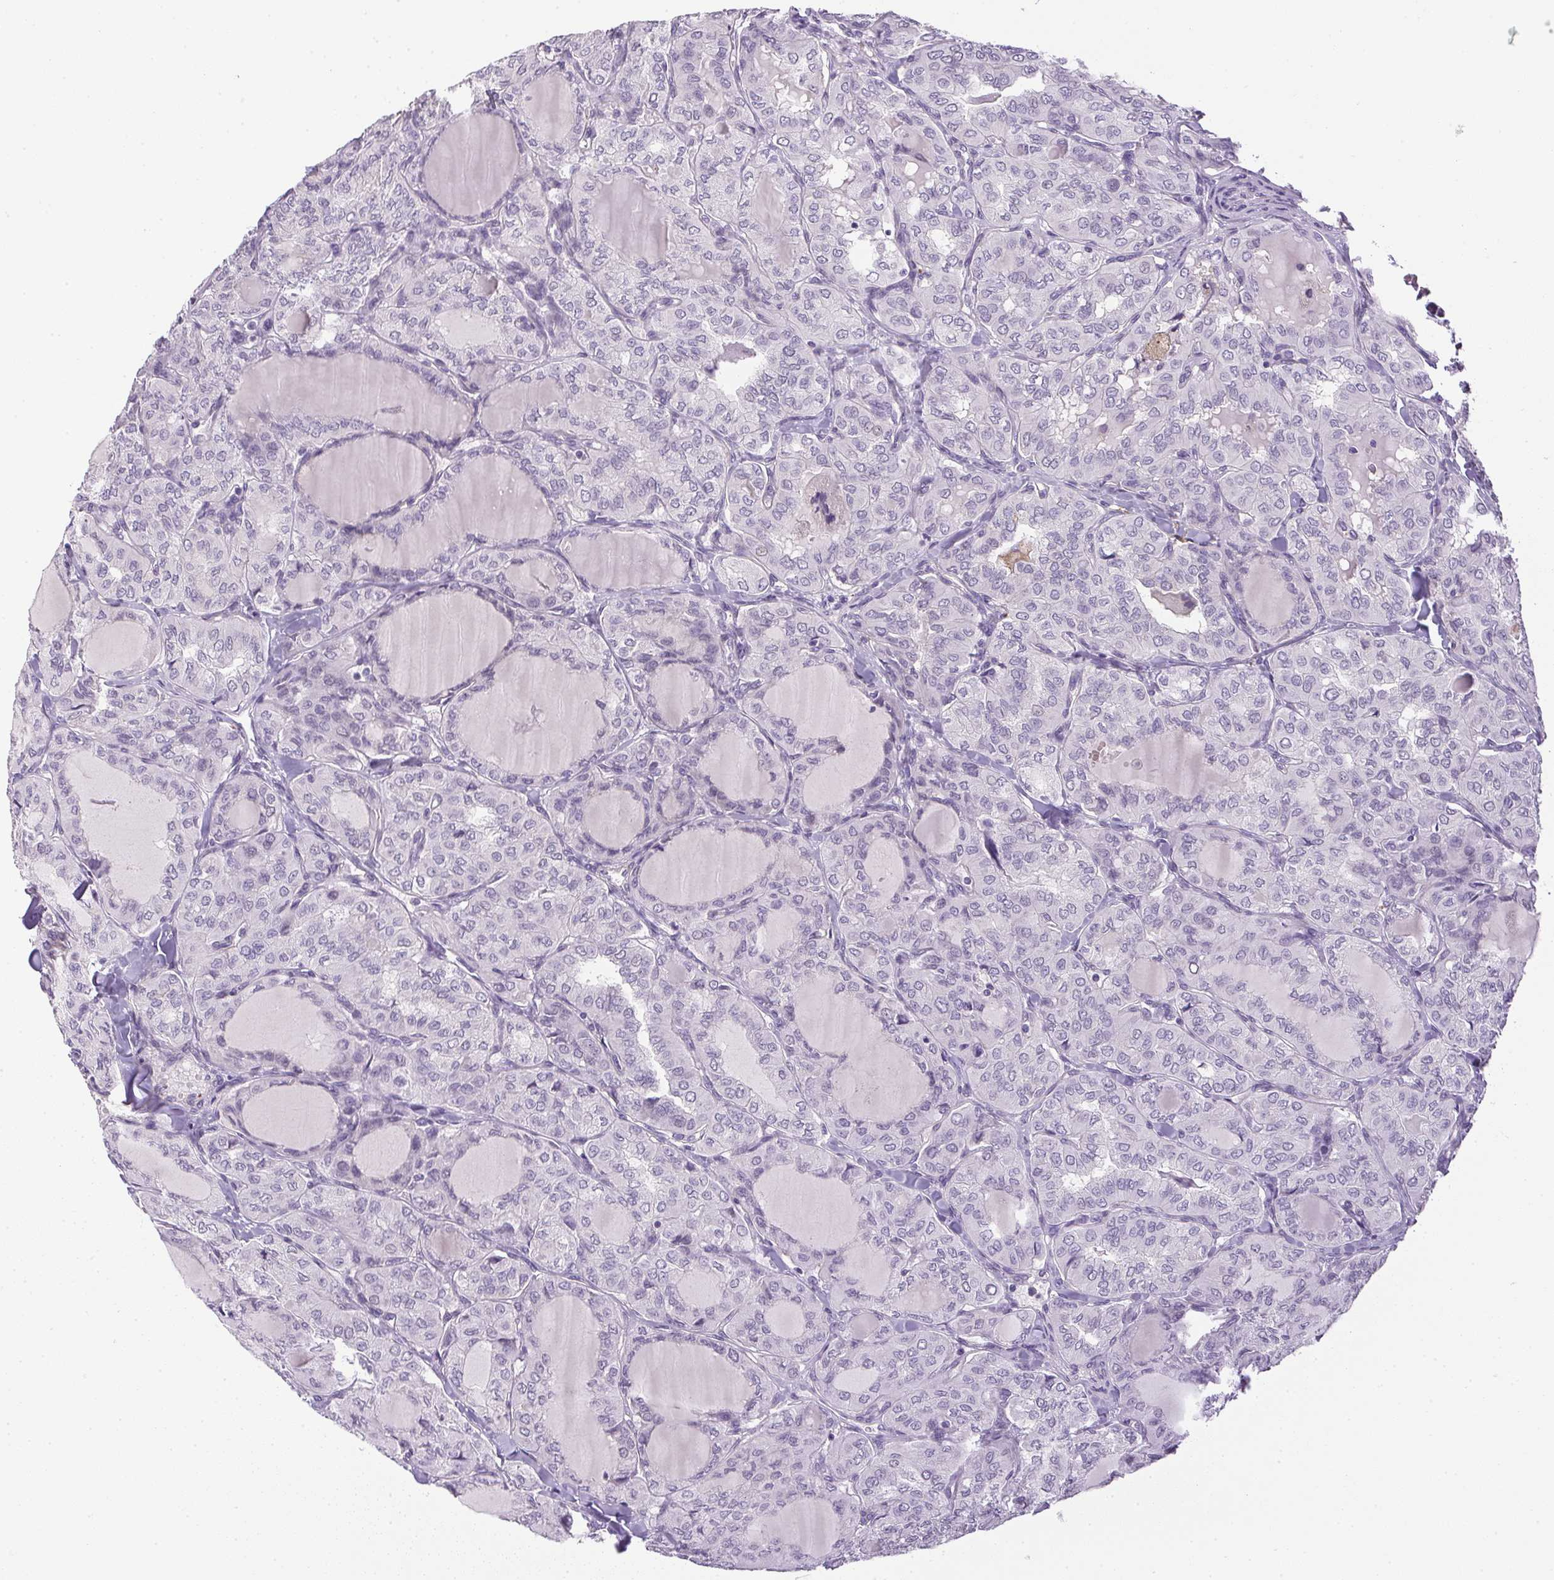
{"staining": {"intensity": "negative", "quantity": "none", "location": "none"}, "tissue": "thyroid cancer", "cell_type": "Tumor cells", "image_type": "cancer", "snomed": [{"axis": "morphology", "description": "Papillary adenocarcinoma, NOS"}, {"axis": "topography", "description": "Thyroid gland"}], "caption": "Immunohistochemistry (IHC) image of thyroid cancer stained for a protein (brown), which exhibits no expression in tumor cells.", "gene": "PRL", "patient": {"sex": "male", "age": 20}}